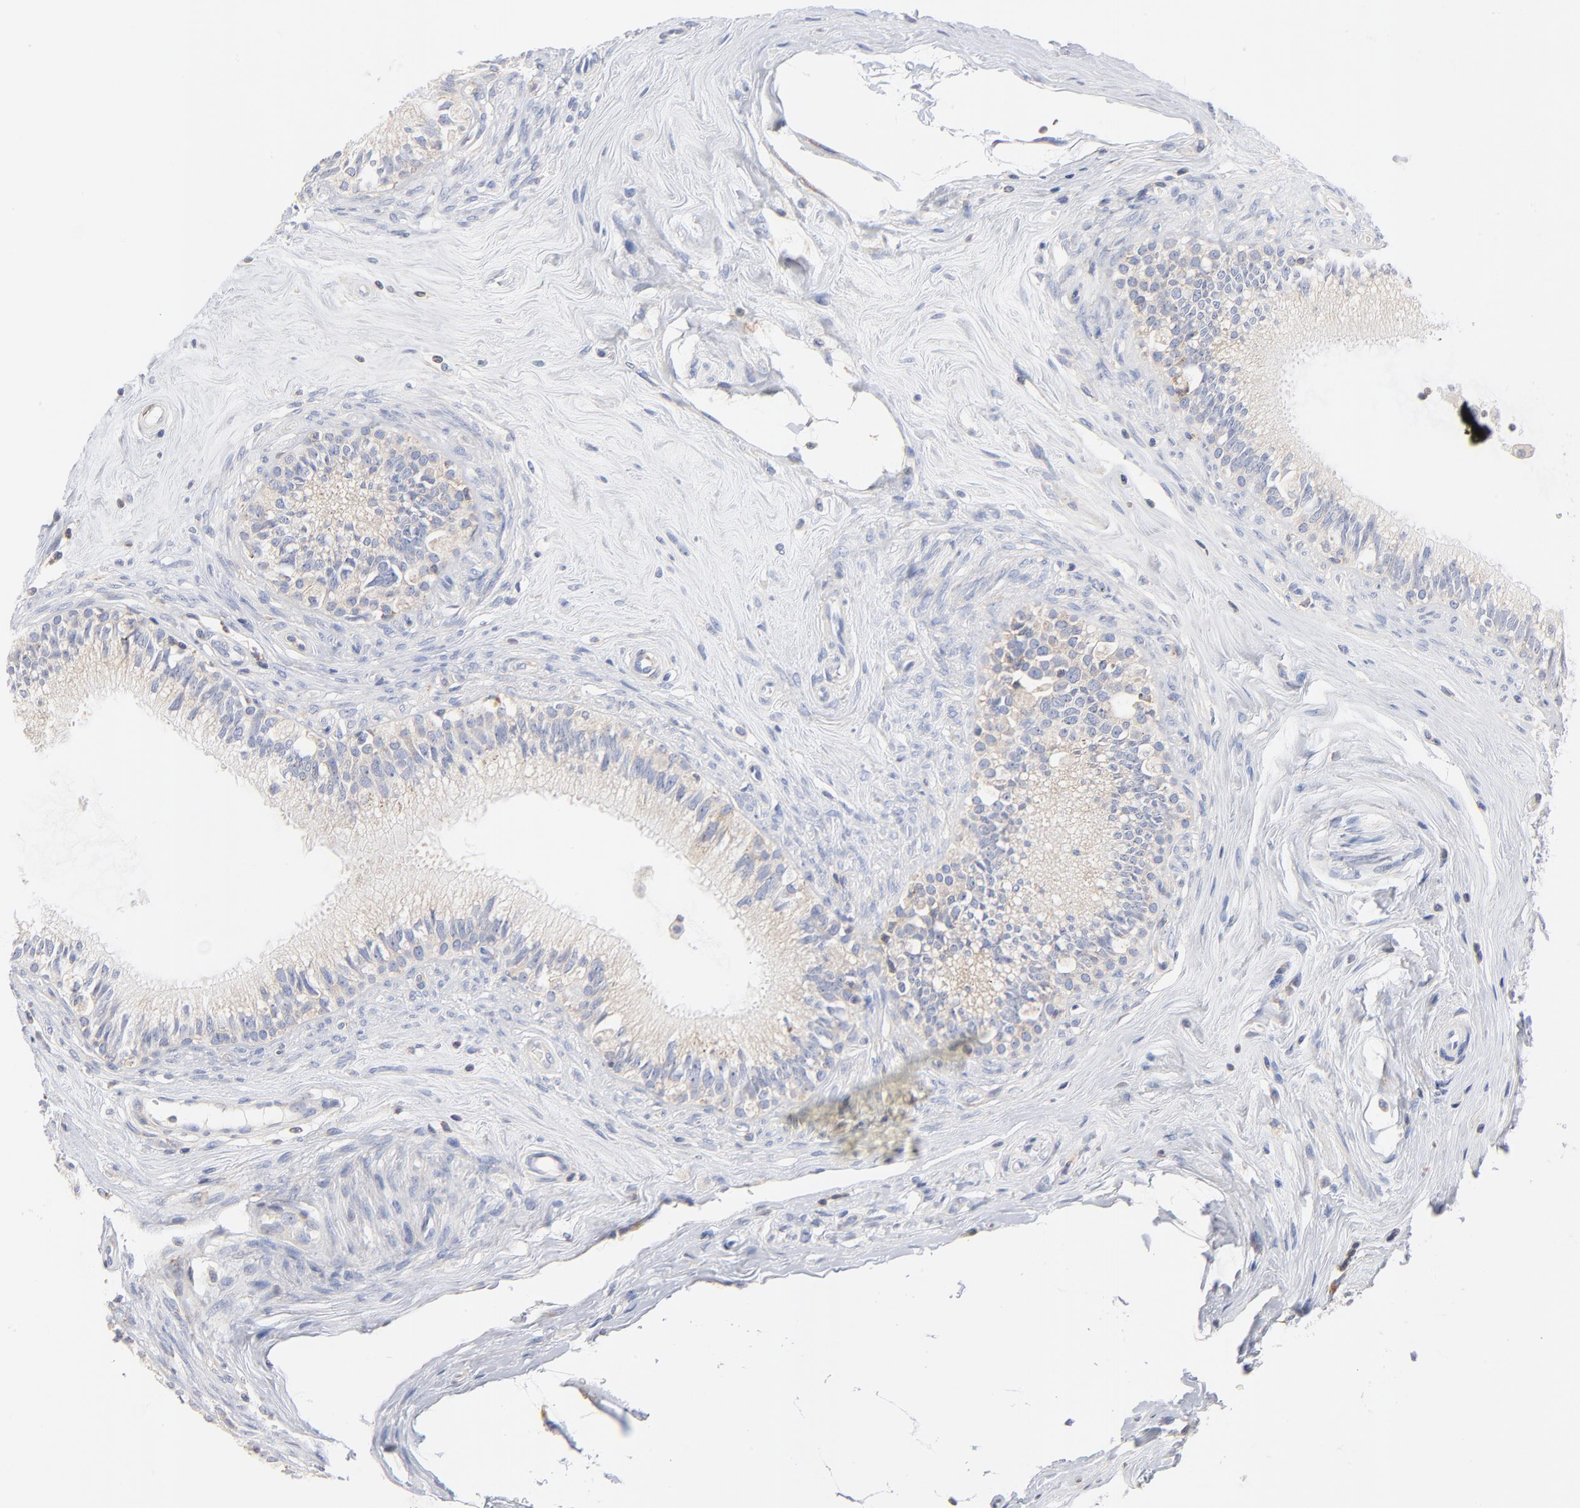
{"staining": {"intensity": "negative", "quantity": "none", "location": "none"}, "tissue": "epididymis", "cell_type": "Glandular cells", "image_type": "normal", "snomed": [{"axis": "morphology", "description": "Normal tissue, NOS"}, {"axis": "morphology", "description": "Inflammation, NOS"}, {"axis": "topography", "description": "Epididymis"}], "caption": "DAB (3,3'-diaminobenzidine) immunohistochemical staining of unremarkable human epididymis demonstrates no significant expression in glandular cells.", "gene": "SEPTIN11", "patient": {"sex": "male", "age": 84}}